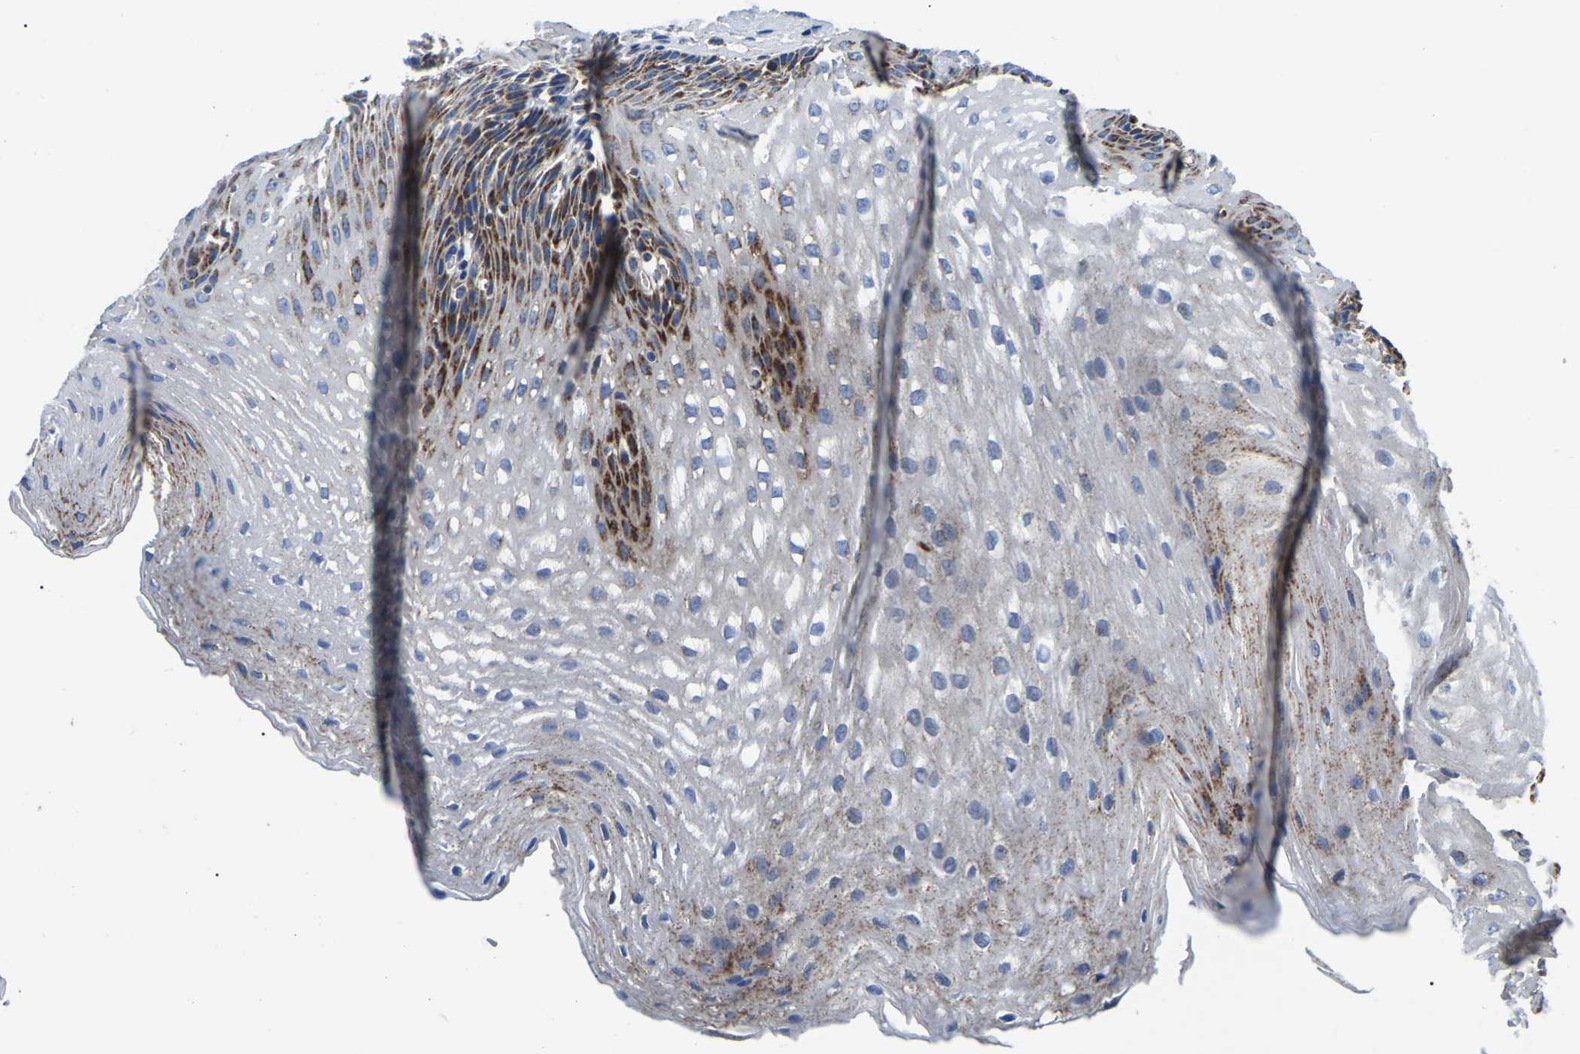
{"staining": {"intensity": "moderate", "quantity": "25%-75%", "location": "cytoplasmic/membranous"}, "tissue": "esophagus", "cell_type": "Squamous epithelial cells", "image_type": "normal", "snomed": [{"axis": "morphology", "description": "Normal tissue, NOS"}, {"axis": "topography", "description": "Esophagus"}], "caption": "Protein expression analysis of unremarkable human esophagus reveals moderate cytoplasmic/membranous positivity in about 25%-75% of squamous epithelial cells. (DAB IHC with brightfield microscopy, high magnification).", "gene": "PPM1E", "patient": {"sex": "male", "age": 48}}